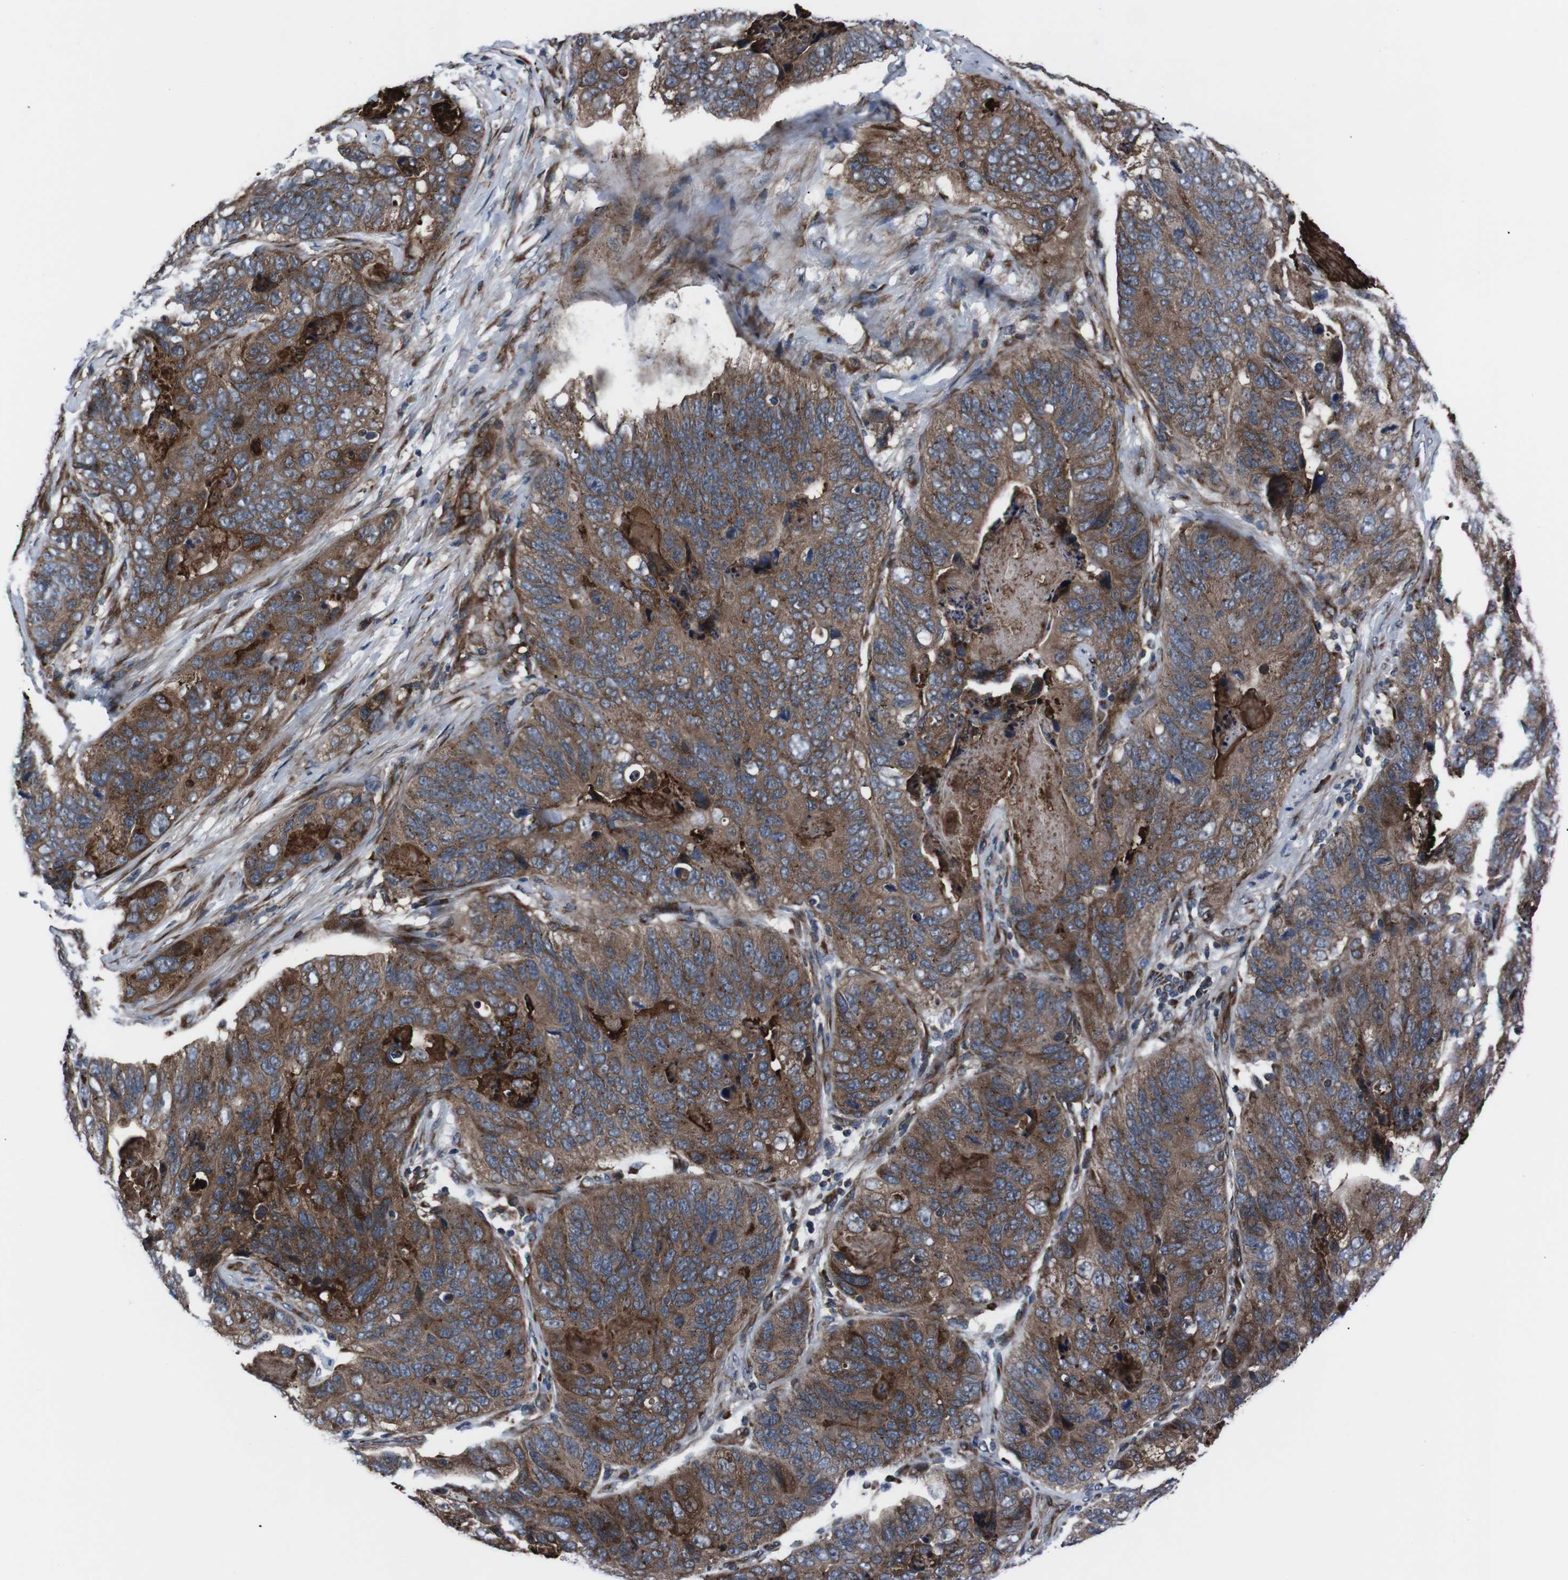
{"staining": {"intensity": "moderate", "quantity": ">75%", "location": "cytoplasmic/membranous"}, "tissue": "stomach cancer", "cell_type": "Tumor cells", "image_type": "cancer", "snomed": [{"axis": "morphology", "description": "Adenocarcinoma, NOS"}, {"axis": "topography", "description": "Stomach"}], "caption": "Immunohistochemistry histopathology image of human stomach cancer (adenocarcinoma) stained for a protein (brown), which shows medium levels of moderate cytoplasmic/membranous staining in approximately >75% of tumor cells.", "gene": "EIF4A2", "patient": {"sex": "female", "age": 89}}